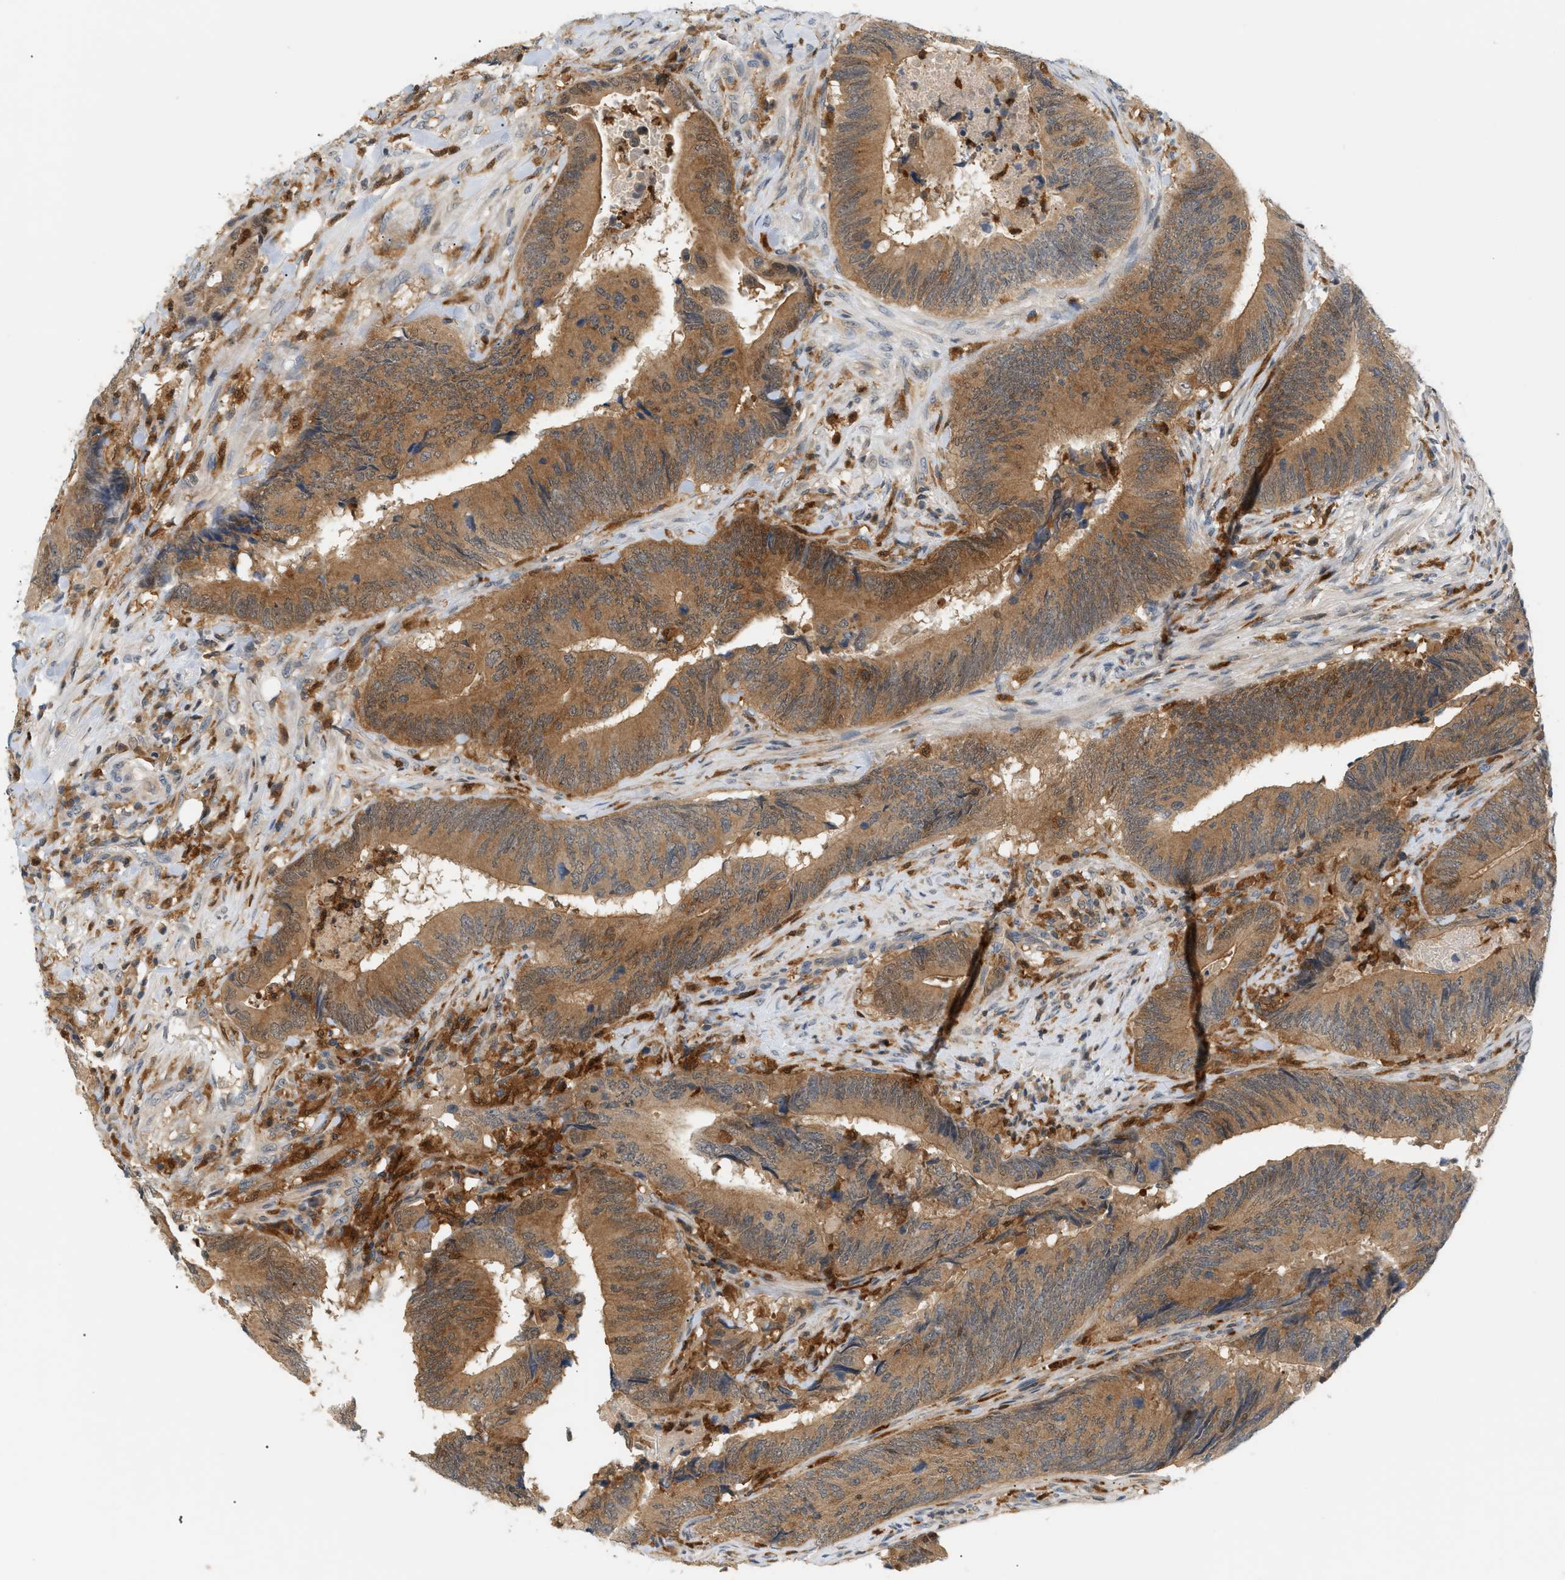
{"staining": {"intensity": "moderate", "quantity": ">75%", "location": "cytoplasmic/membranous"}, "tissue": "colorectal cancer", "cell_type": "Tumor cells", "image_type": "cancer", "snomed": [{"axis": "morphology", "description": "Normal tissue, NOS"}, {"axis": "morphology", "description": "Adenocarcinoma, NOS"}, {"axis": "topography", "description": "Colon"}], "caption": "Colorectal cancer stained for a protein (brown) demonstrates moderate cytoplasmic/membranous positive staining in approximately >75% of tumor cells.", "gene": "PYCARD", "patient": {"sex": "male", "age": 56}}